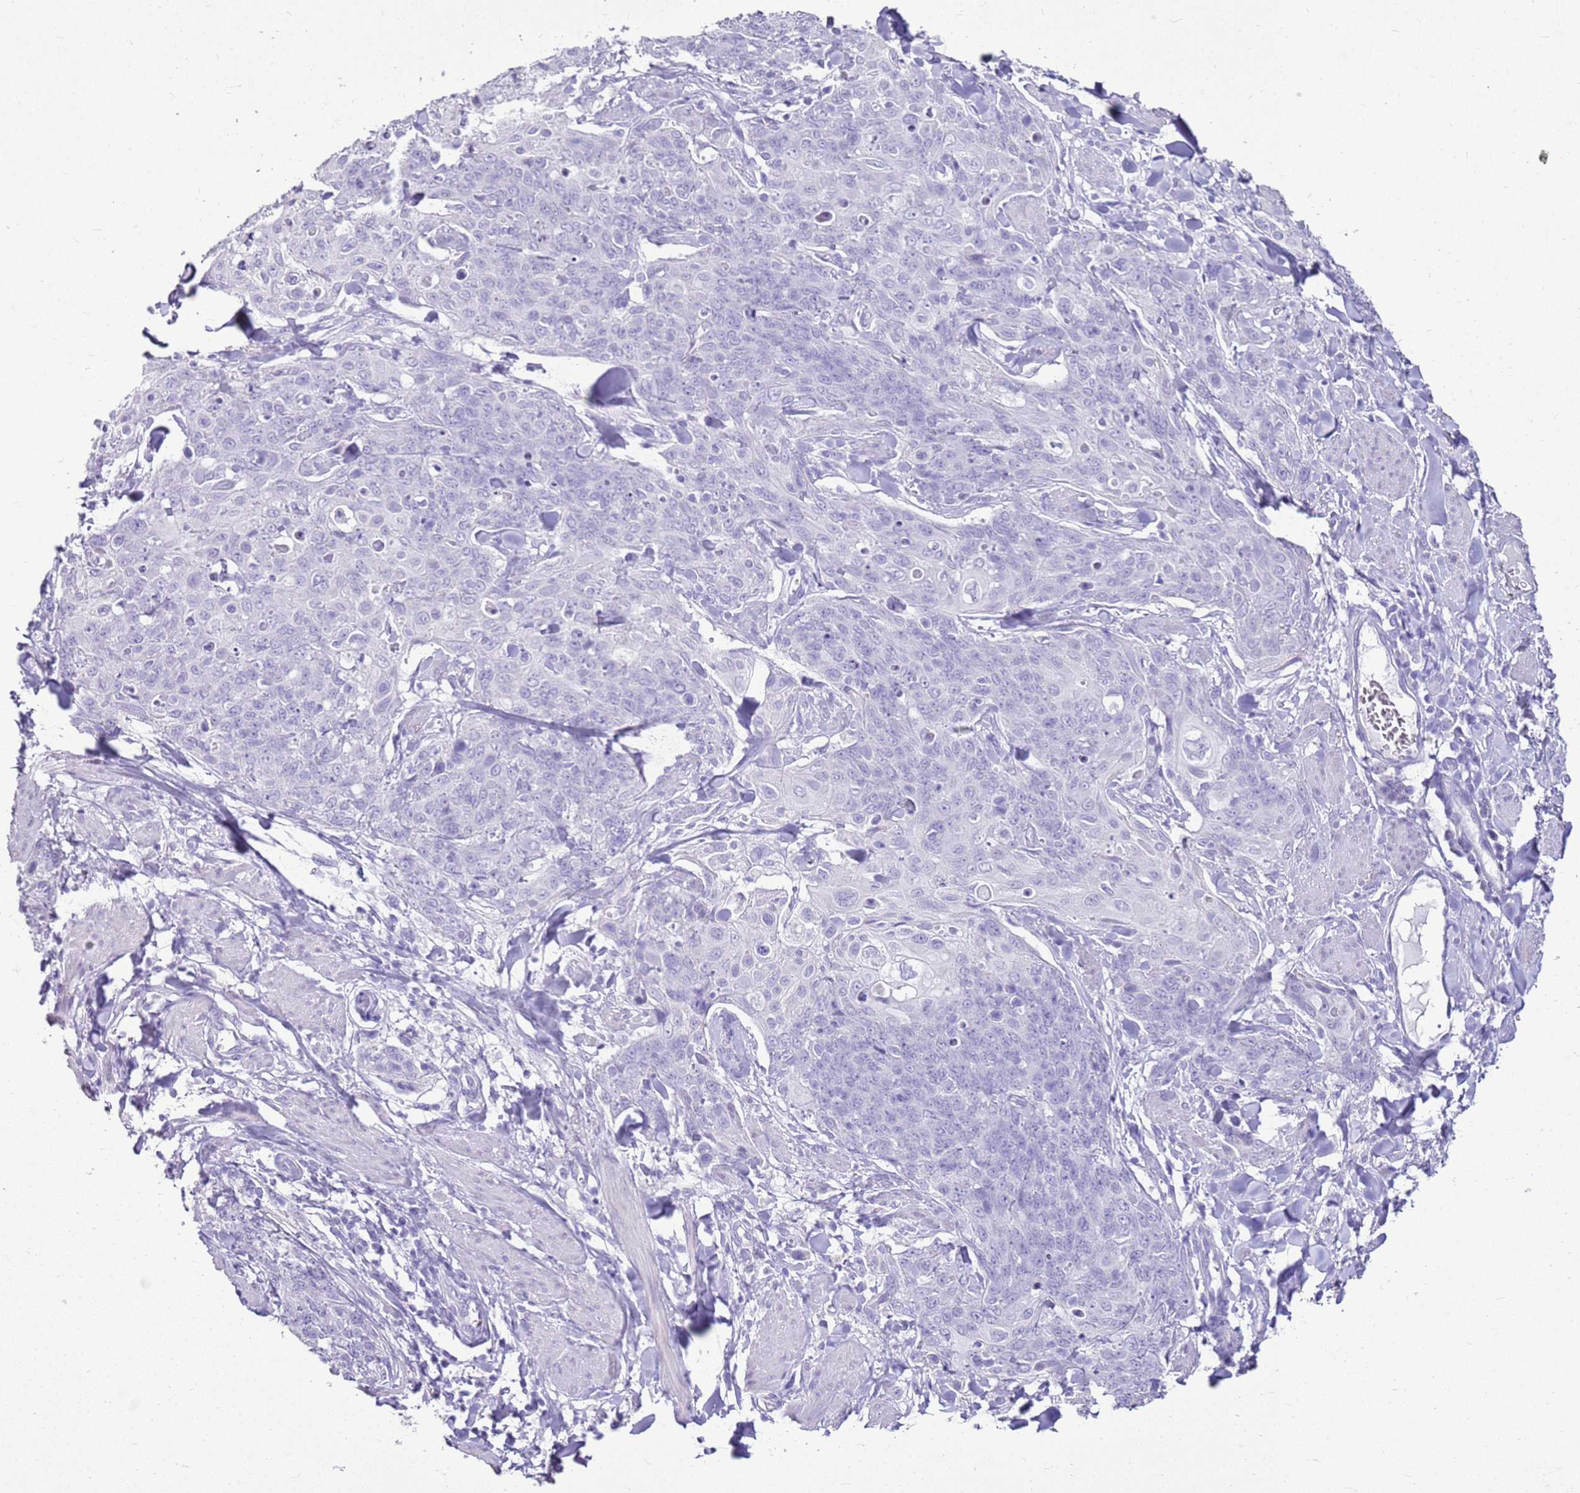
{"staining": {"intensity": "negative", "quantity": "none", "location": "none"}, "tissue": "skin cancer", "cell_type": "Tumor cells", "image_type": "cancer", "snomed": [{"axis": "morphology", "description": "Squamous cell carcinoma, NOS"}, {"axis": "topography", "description": "Skin"}, {"axis": "topography", "description": "Vulva"}], "caption": "An immunohistochemistry histopathology image of squamous cell carcinoma (skin) is shown. There is no staining in tumor cells of squamous cell carcinoma (skin).", "gene": "CA8", "patient": {"sex": "female", "age": 85}}